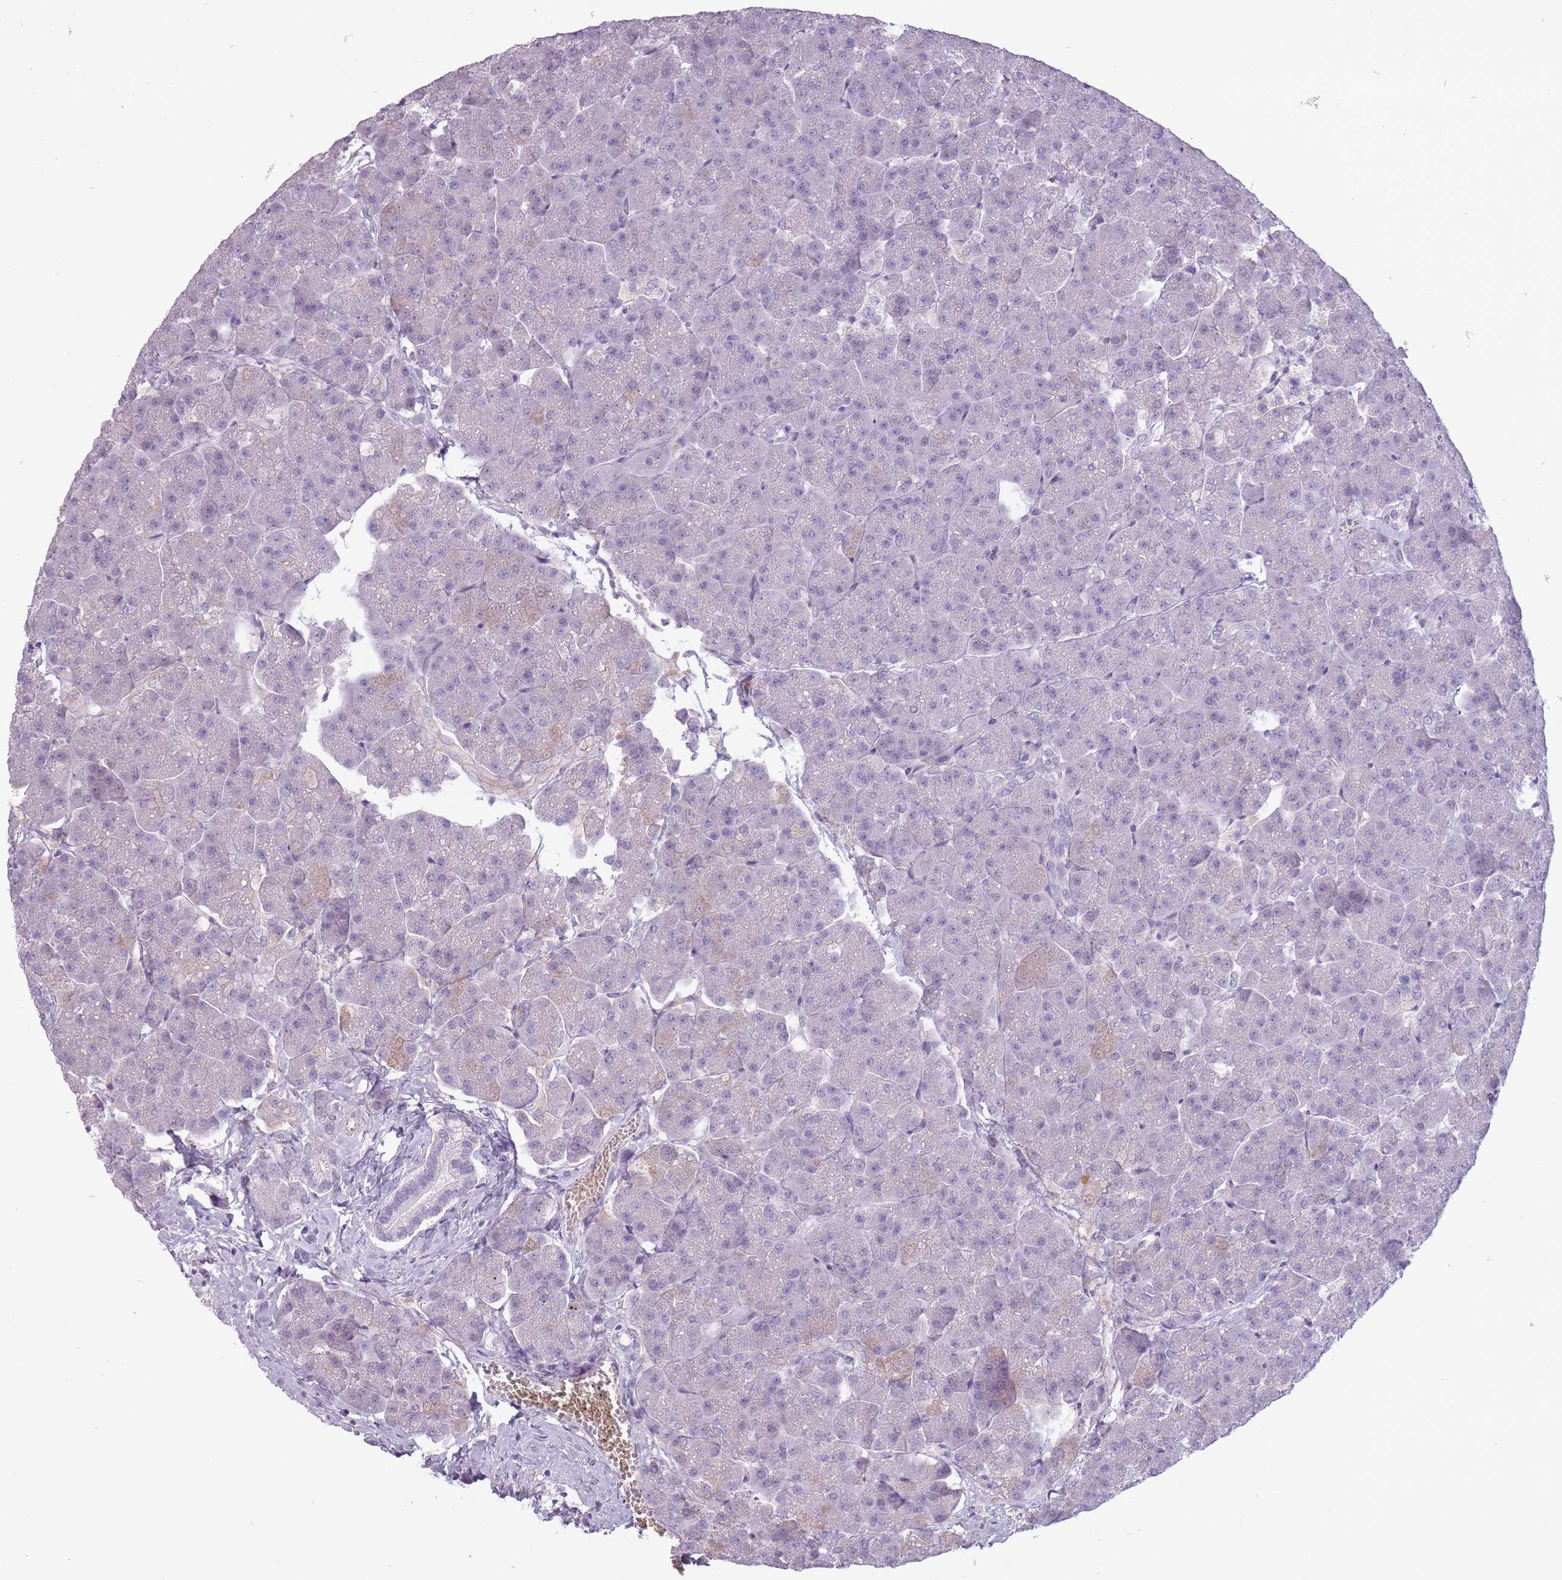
{"staining": {"intensity": "negative", "quantity": "none", "location": "none"}, "tissue": "pancreas", "cell_type": "Exocrine glandular cells", "image_type": "normal", "snomed": [{"axis": "morphology", "description": "Normal tissue, NOS"}, {"axis": "topography", "description": "Pancreas"}, {"axis": "topography", "description": "Peripheral nerve tissue"}], "caption": "Protein analysis of unremarkable pancreas displays no significant expression in exocrine glandular cells. (Brightfield microscopy of DAB (3,3'-diaminobenzidine) immunohistochemistry at high magnification).", "gene": "RFX4", "patient": {"sex": "male", "age": 54}}